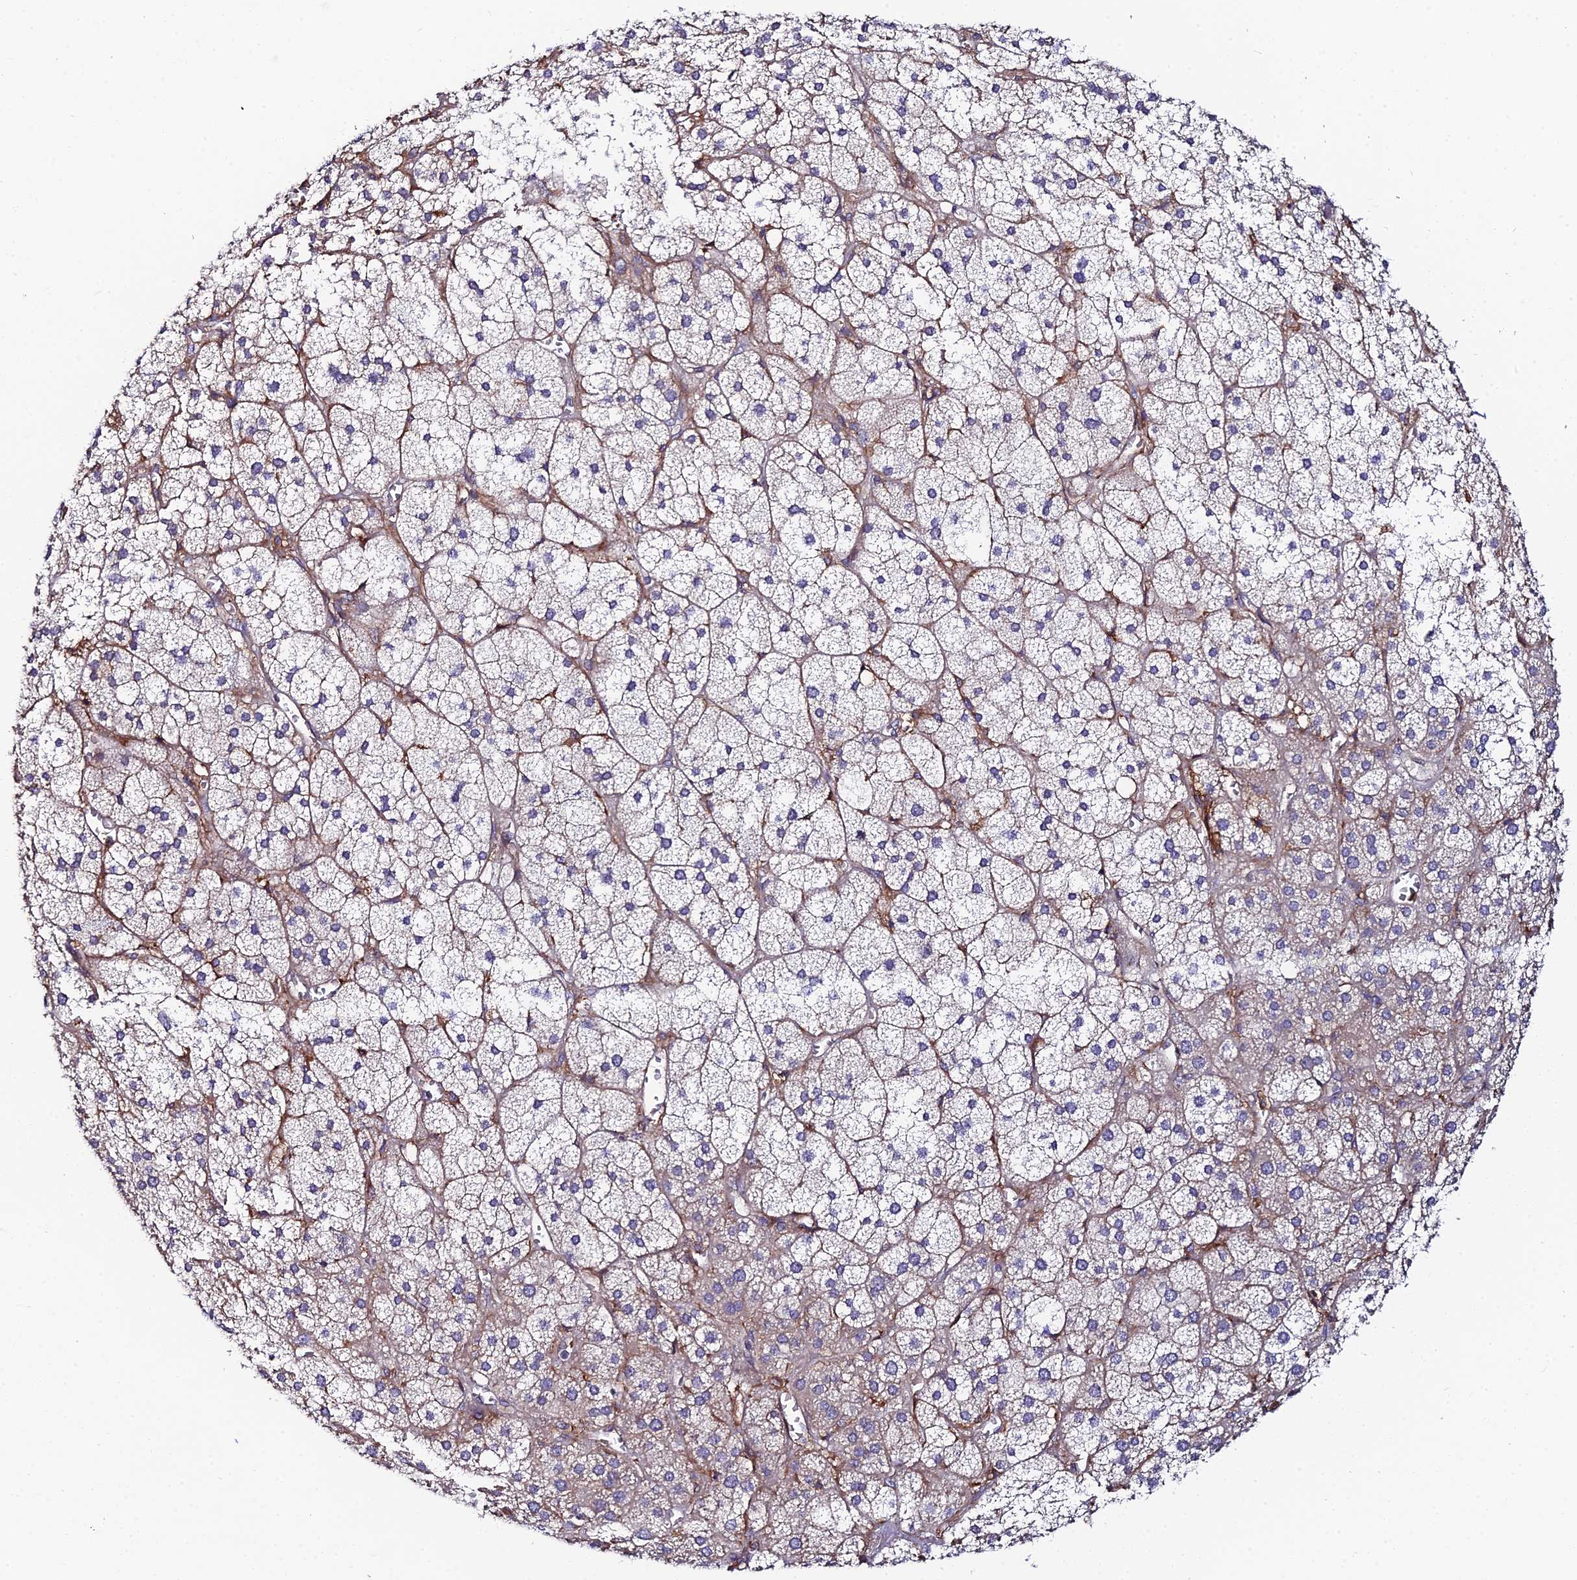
{"staining": {"intensity": "weak", "quantity": "25%-75%", "location": "cytoplasmic/membranous"}, "tissue": "adrenal gland", "cell_type": "Glandular cells", "image_type": "normal", "snomed": [{"axis": "morphology", "description": "Normal tissue, NOS"}, {"axis": "topography", "description": "Adrenal gland"}], "caption": "Glandular cells display low levels of weak cytoplasmic/membranous staining in about 25%-75% of cells in benign adrenal gland.", "gene": "GNG5B", "patient": {"sex": "female", "age": 61}}